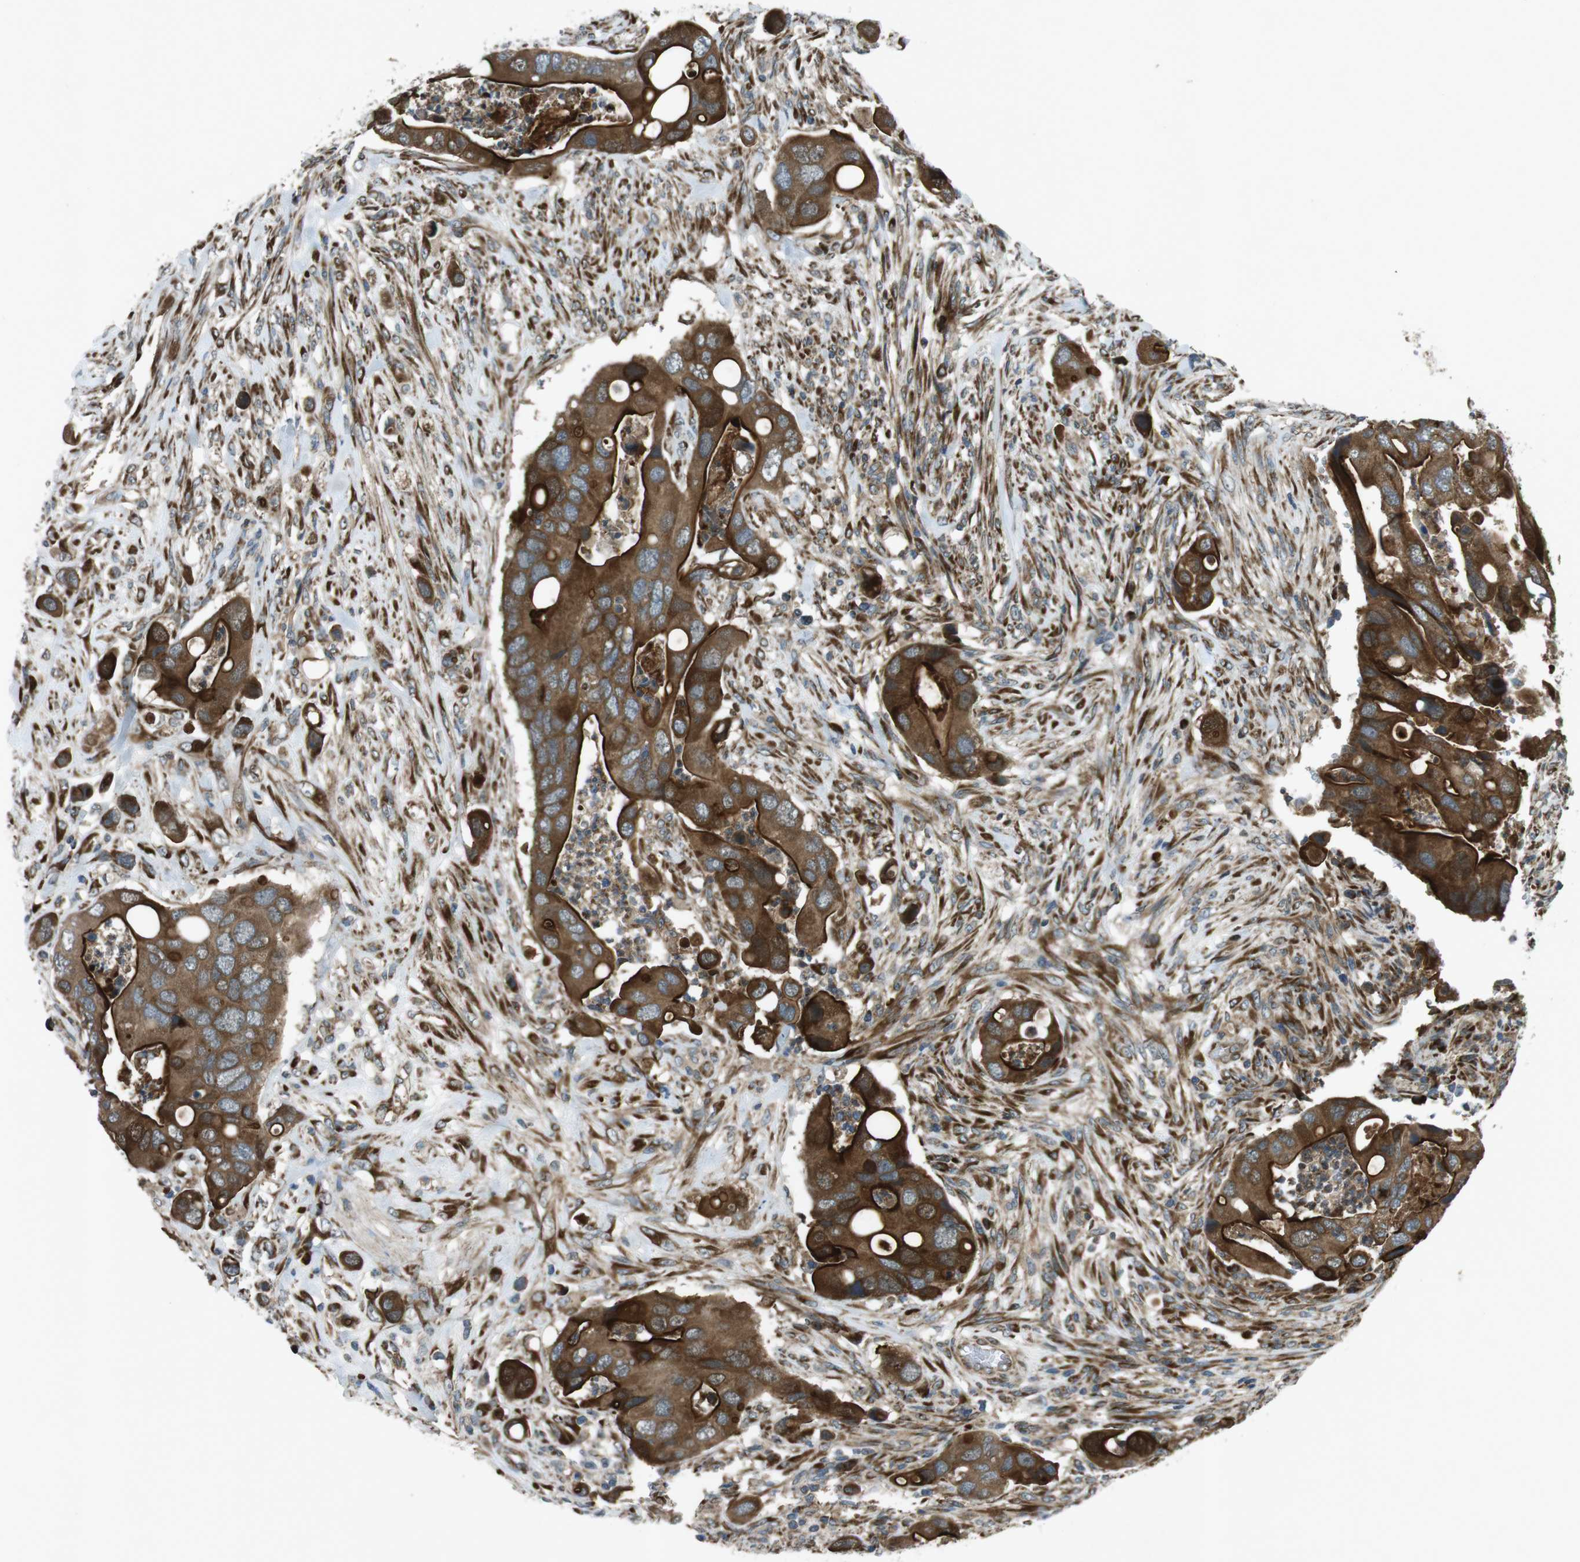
{"staining": {"intensity": "strong", "quantity": "25%-75%", "location": "cytoplasmic/membranous"}, "tissue": "colorectal cancer", "cell_type": "Tumor cells", "image_type": "cancer", "snomed": [{"axis": "morphology", "description": "Adenocarcinoma, NOS"}, {"axis": "topography", "description": "Rectum"}], "caption": "About 25%-75% of tumor cells in human colorectal cancer display strong cytoplasmic/membranous protein expression as visualized by brown immunohistochemical staining.", "gene": "SLC41A1", "patient": {"sex": "female", "age": 57}}